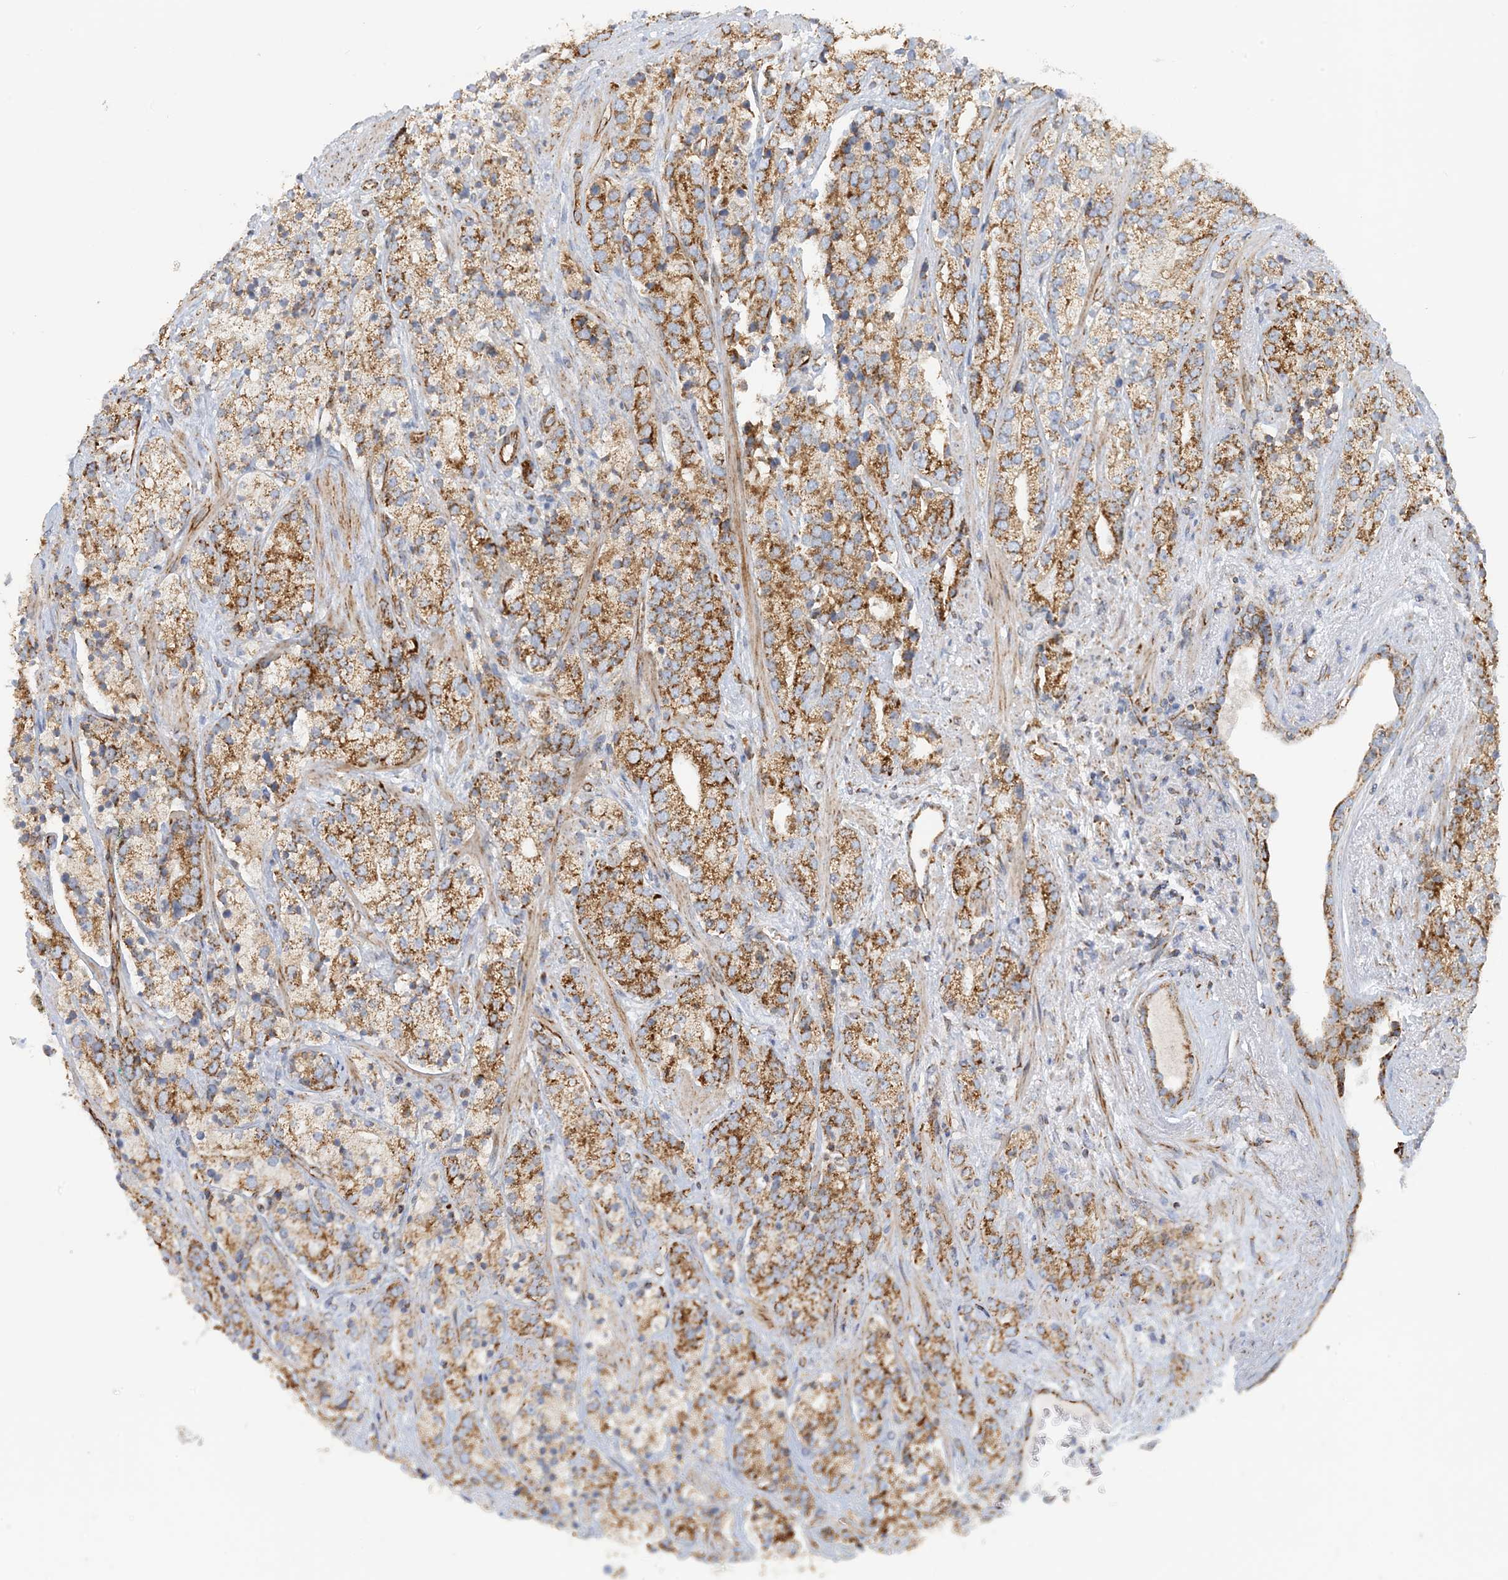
{"staining": {"intensity": "moderate", "quantity": ">75%", "location": "cytoplasmic/membranous"}, "tissue": "prostate cancer", "cell_type": "Tumor cells", "image_type": "cancer", "snomed": [{"axis": "morphology", "description": "Adenocarcinoma, High grade"}, {"axis": "topography", "description": "Prostate"}], "caption": "Prostate cancer was stained to show a protein in brown. There is medium levels of moderate cytoplasmic/membranous positivity in approximately >75% of tumor cells. (brown staining indicates protein expression, while blue staining denotes nuclei).", "gene": "COA3", "patient": {"sex": "male", "age": 71}}